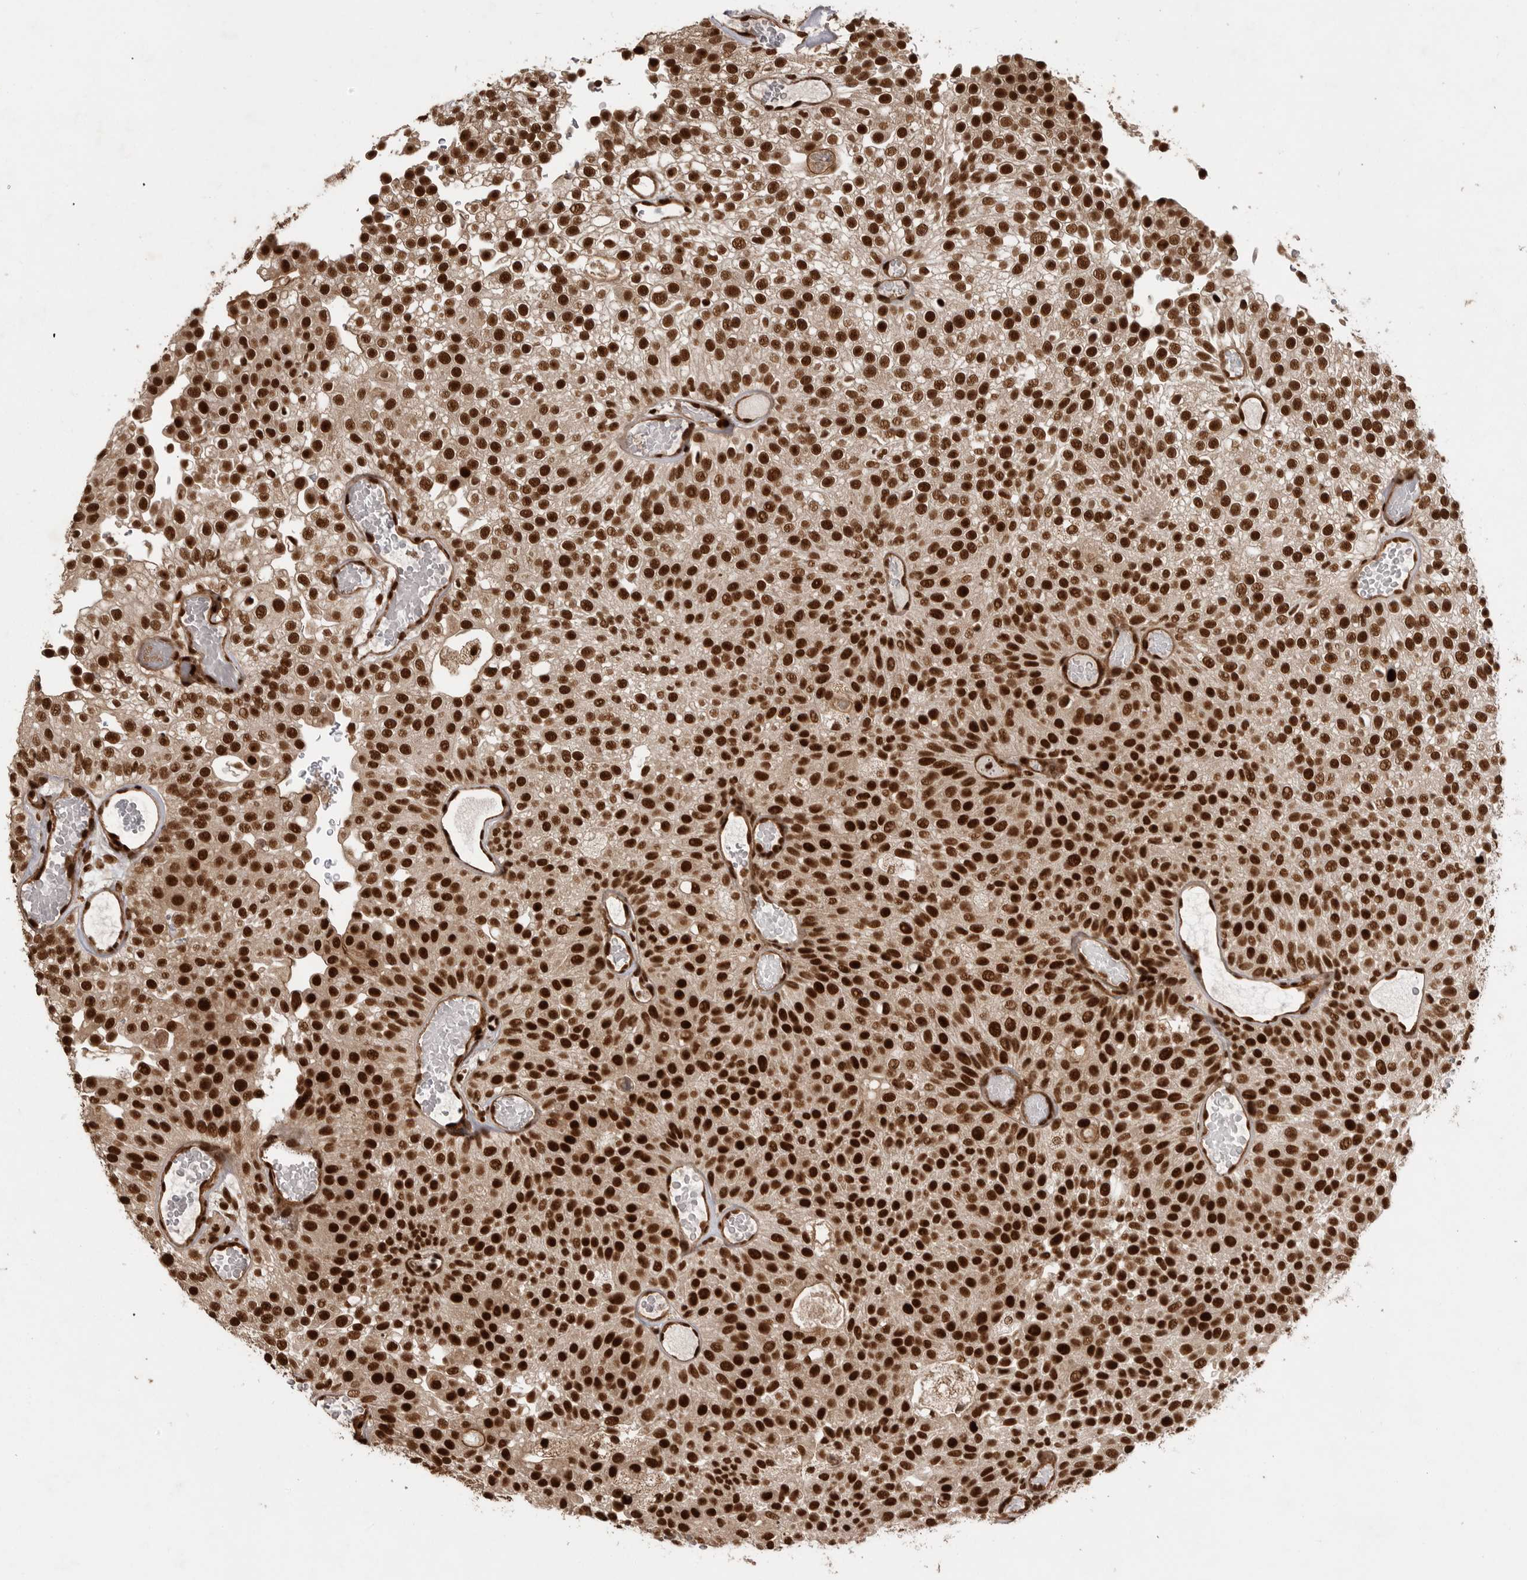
{"staining": {"intensity": "strong", "quantity": ">75%", "location": "nuclear"}, "tissue": "urothelial cancer", "cell_type": "Tumor cells", "image_type": "cancer", "snomed": [{"axis": "morphology", "description": "Urothelial carcinoma, Low grade"}, {"axis": "topography", "description": "Urinary bladder"}], "caption": "Immunohistochemical staining of human low-grade urothelial carcinoma exhibits strong nuclear protein expression in approximately >75% of tumor cells. The staining is performed using DAB brown chromogen to label protein expression. The nuclei are counter-stained blue using hematoxylin.", "gene": "PPP1R8", "patient": {"sex": "male", "age": 78}}